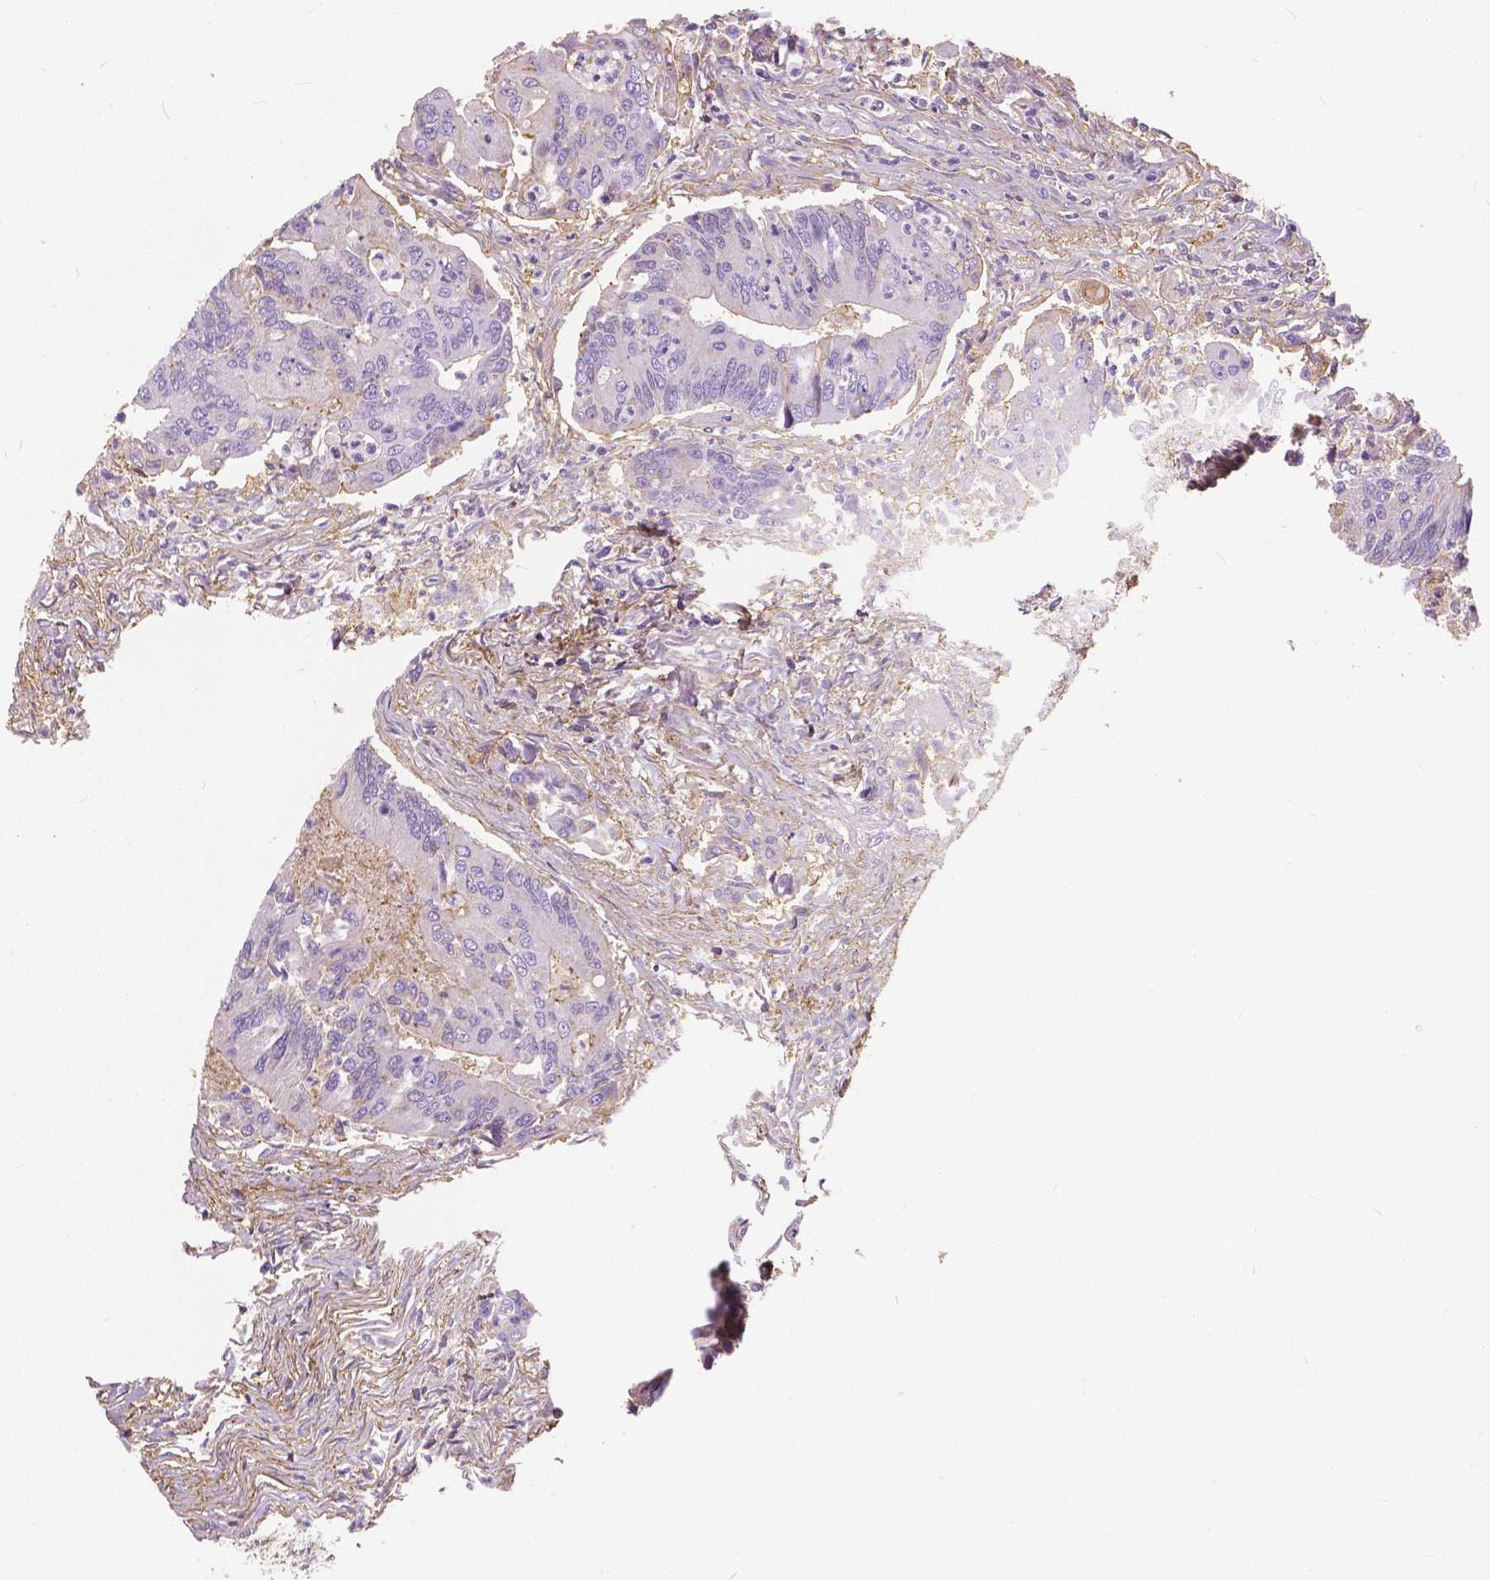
{"staining": {"intensity": "negative", "quantity": "none", "location": "none"}, "tissue": "colorectal cancer", "cell_type": "Tumor cells", "image_type": "cancer", "snomed": [{"axis": "morphology", "description": "Adenocarcinoma, NOS"}, {"axis": "topography", "description": "Colon"}], "caption": "Human colorectal cancer (adenocarcinoma) stained for a protein using IHC demonstrates no positivity in tumor cells.", "gene": "ANXA13", "patient": {"sex": "female", "age": 67}}